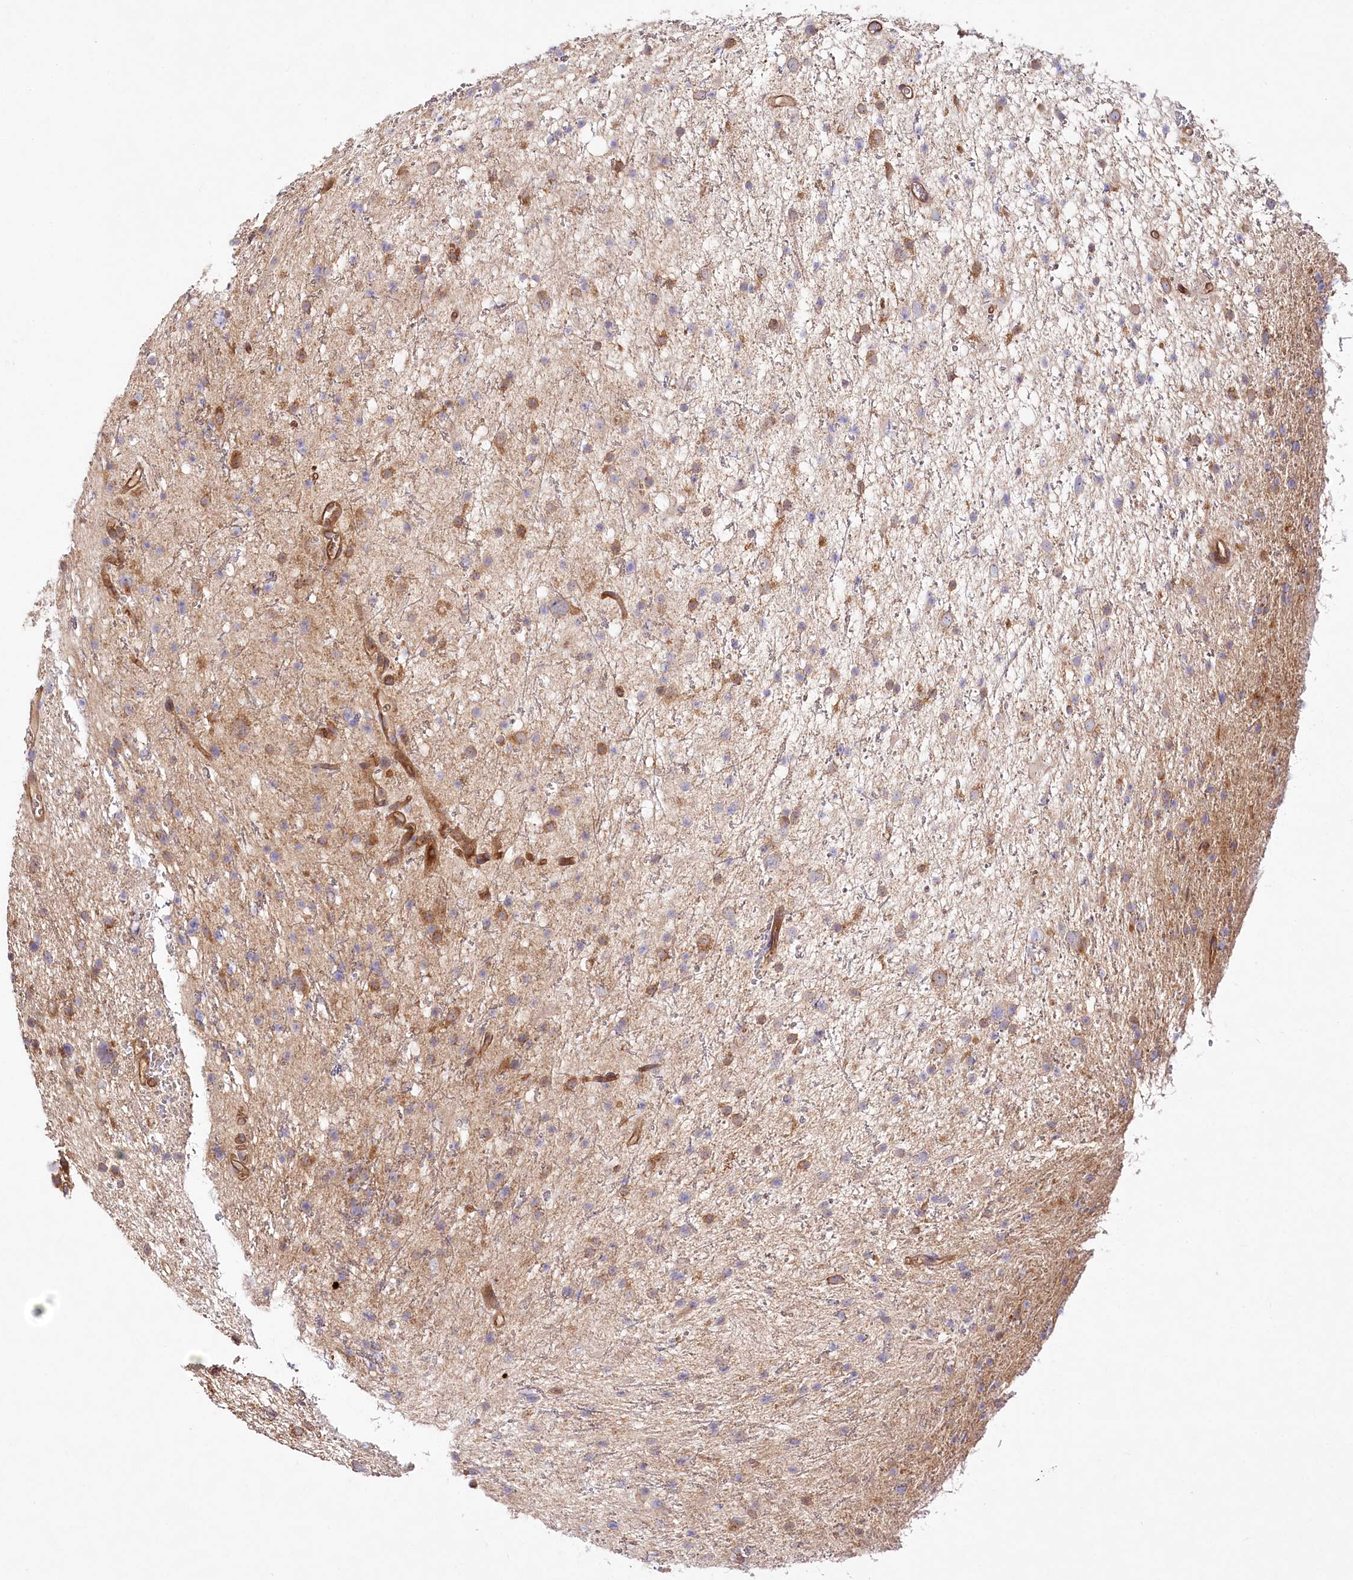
{"staining": {"intensity": "moderate", "quantity": "25%-75%", "location": "cytoplasmic/membranous"}, "tissue": "glioma", "cell_type": "Tumor cells", "image_type": "cancer", "snomed": [{"axis": "morphology", "description": "Glioma, malignant, Low grade"}, {"axis": "topography", "description": "Cerebral cortex"}], "caption": "Glioma was stained to show a protein in brown. There is medium levels of moderate cytoplasmic/membranous expression in about 25%-75% of tumor cells.", "gene": "ABRAXAS2", "patient": {"sex": "female", "age": 39}}